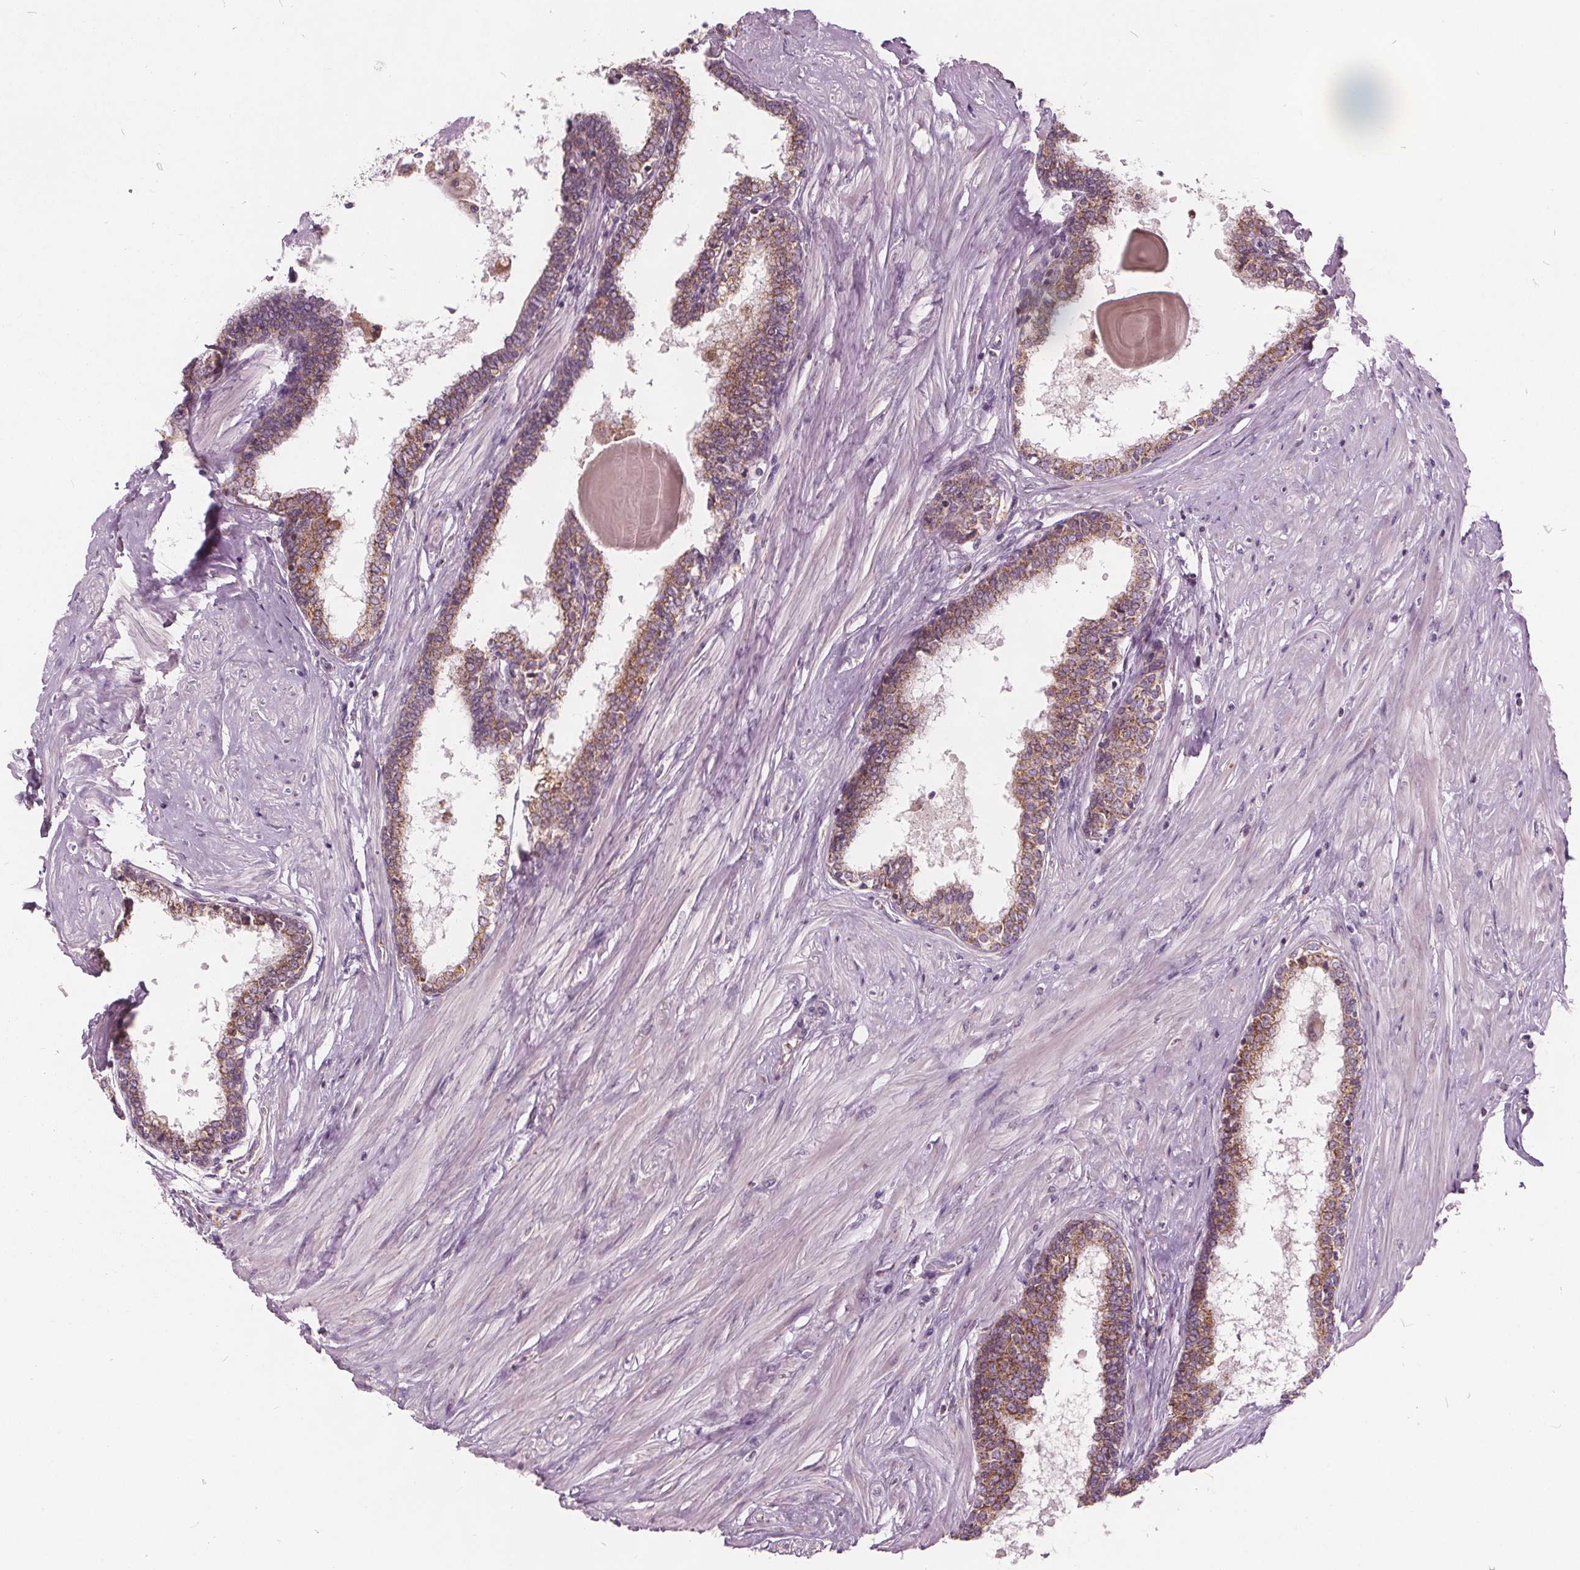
{"staining": {"intensity": "moderate", "quantity": ">75%", "location": "cytoplasmic/membranous"}, "tissue": "prostate", "cell_type": "Glandular cells", "image_type": "normal", "snomed": [{"axis": "morphology", "description": "Normal tissue, NOS"}, {"axis": "topography", "description": "Prostate"}], "caption": "A high-resolution image shows IHC staining of normal prostate, which reveals moderate cytoplasmic/membranous positivity in about >75% of glandular cells.", "gene": "ECI2", "patient": {"sex": "male", "age": 55}}